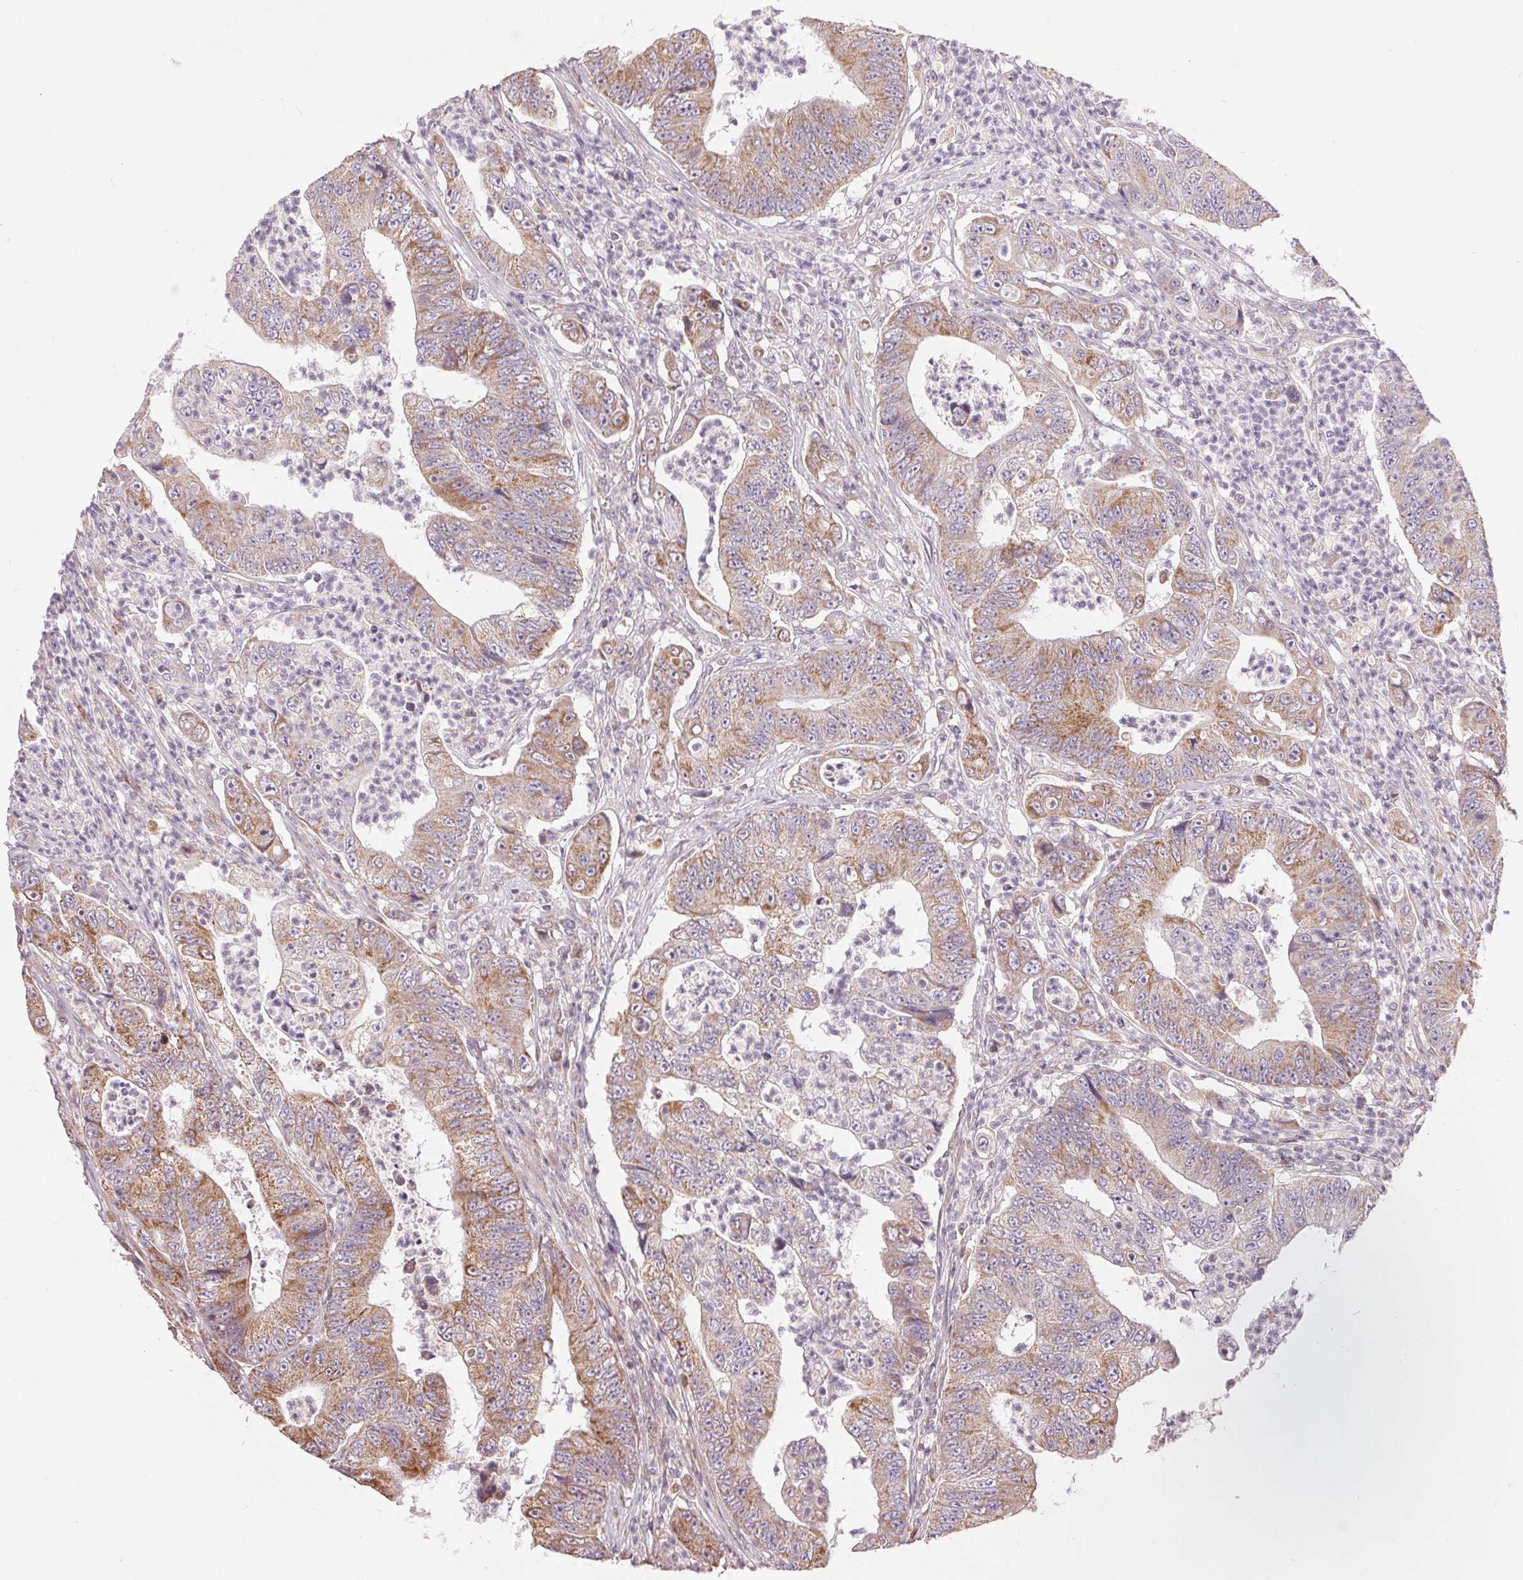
{"staining": {"intensity": "moderate", "quantity": "25%-75%", "location": "cytoplasmic/membranous"}, "tissue": "colorectal cancer", "cell_type": "Tumor cells", "image_type": "cancer", "snomed": [{"axis": "morphology", "description": "Adenocarcinoma, NOS"}, {"axis": "topography", "description": "Colon"}], "caption": "The image exhibits staining of colorectal cancer (adenocarcinoma), revealing moderate cytoplasmic/membranous protein expression (brown color) within tumor cells. (Brightfield microscopy of DAB IHC at high magnification).", "gene": "DGUOK", "patient": {"sex": "female", "age": 48}}